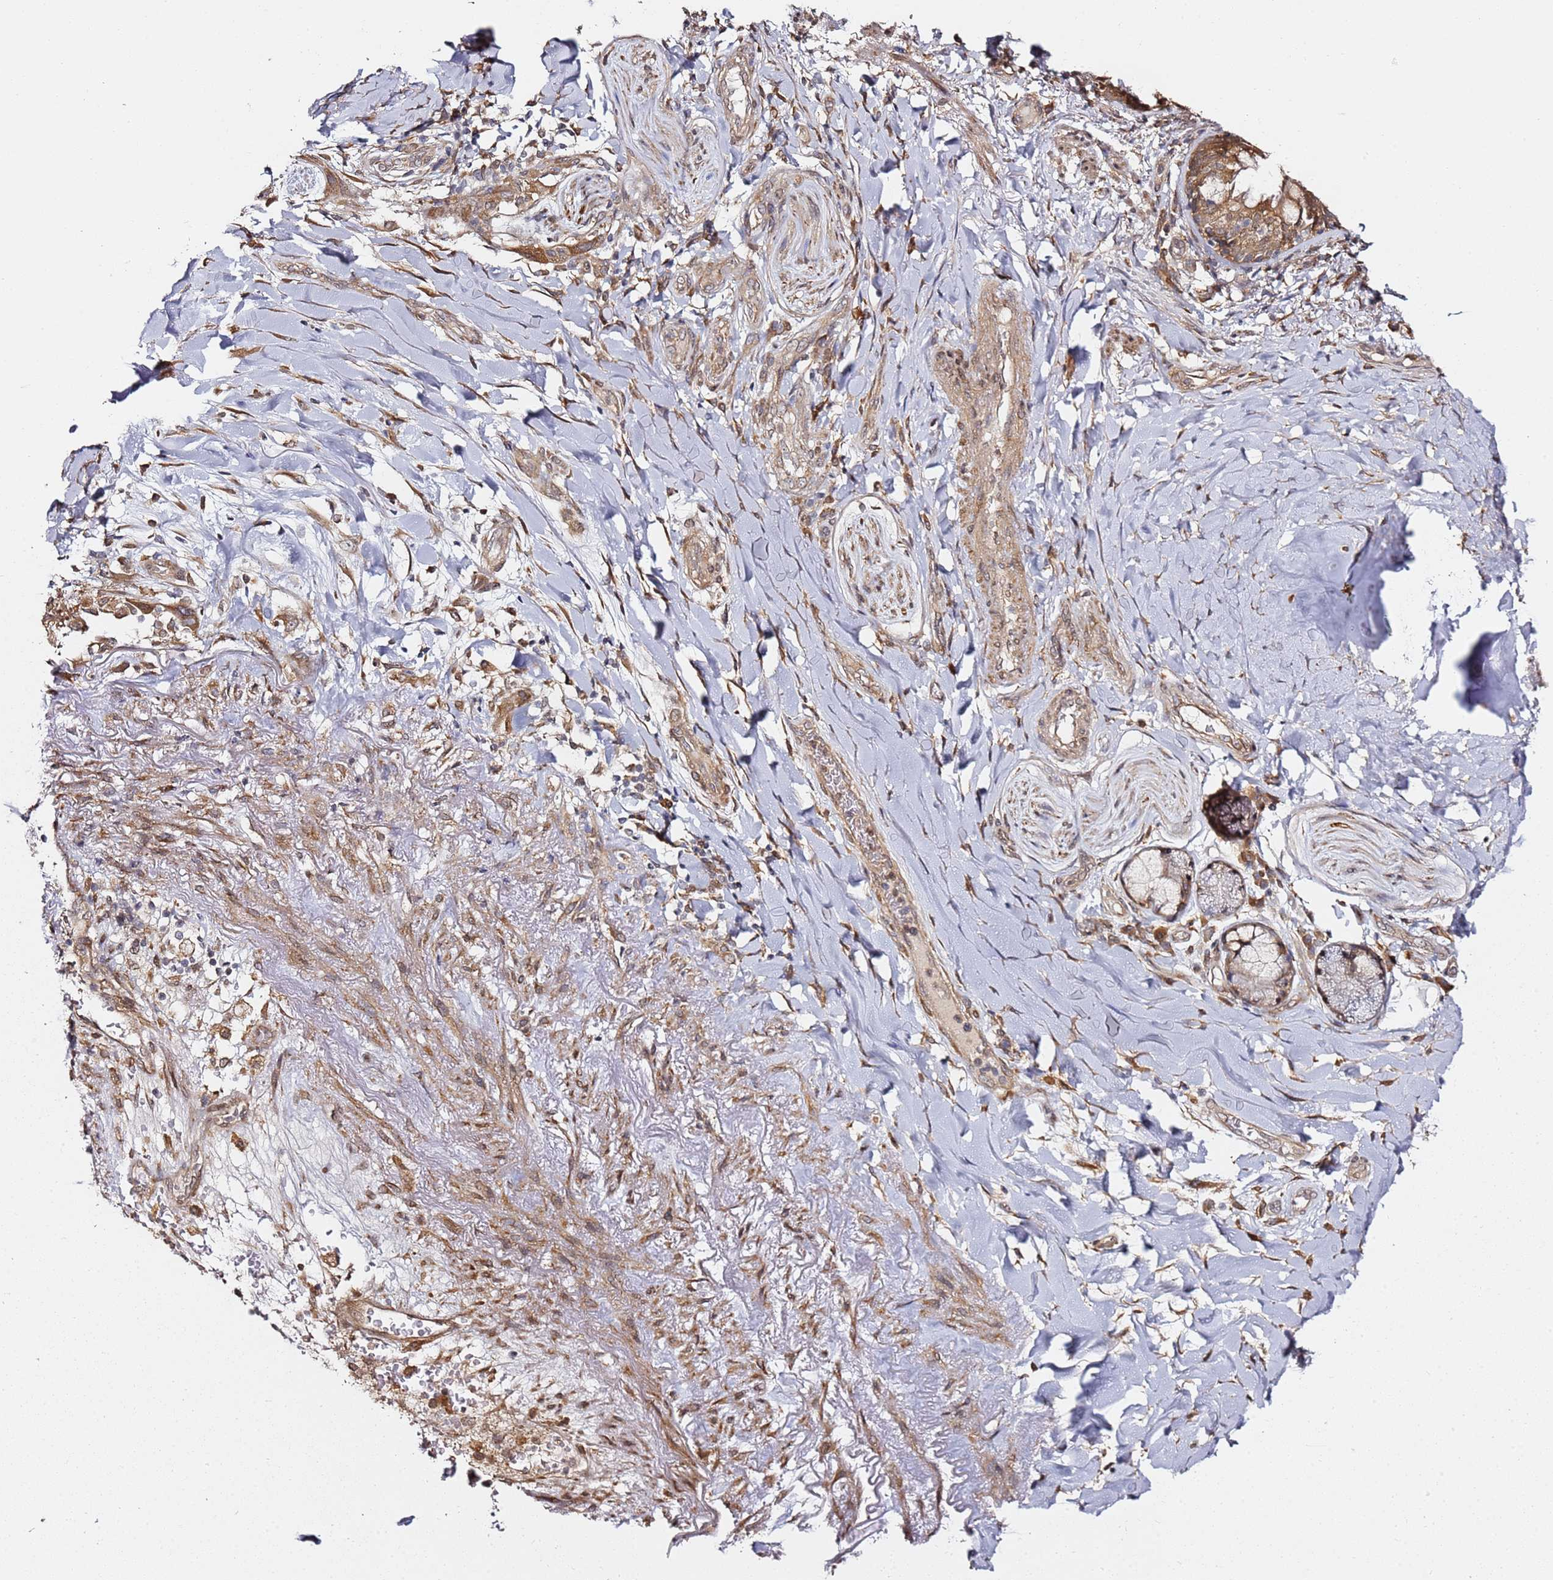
{"staining": {"intensity": "strong", "quantity": ">75%", "location": "cytoplasmic/membranous"}, "tissue": "nasopharynx", "cell_type": "Respiratory epithelial cells", "image_type": "normal", "snomed": [{"axis": "morphology", "description": "Normal tissue, NOS"}, {"axis": "topography", "description": "Nasopharynx"}], "caption": "Protein analysis of unremarkable nasopharynx reveals strong cytoplasmic/membranous expression in approximately >75% of respiratory epithelial cells.", "gene": "PRKAB2", "patient": {"sex": "male", "age": 64}}